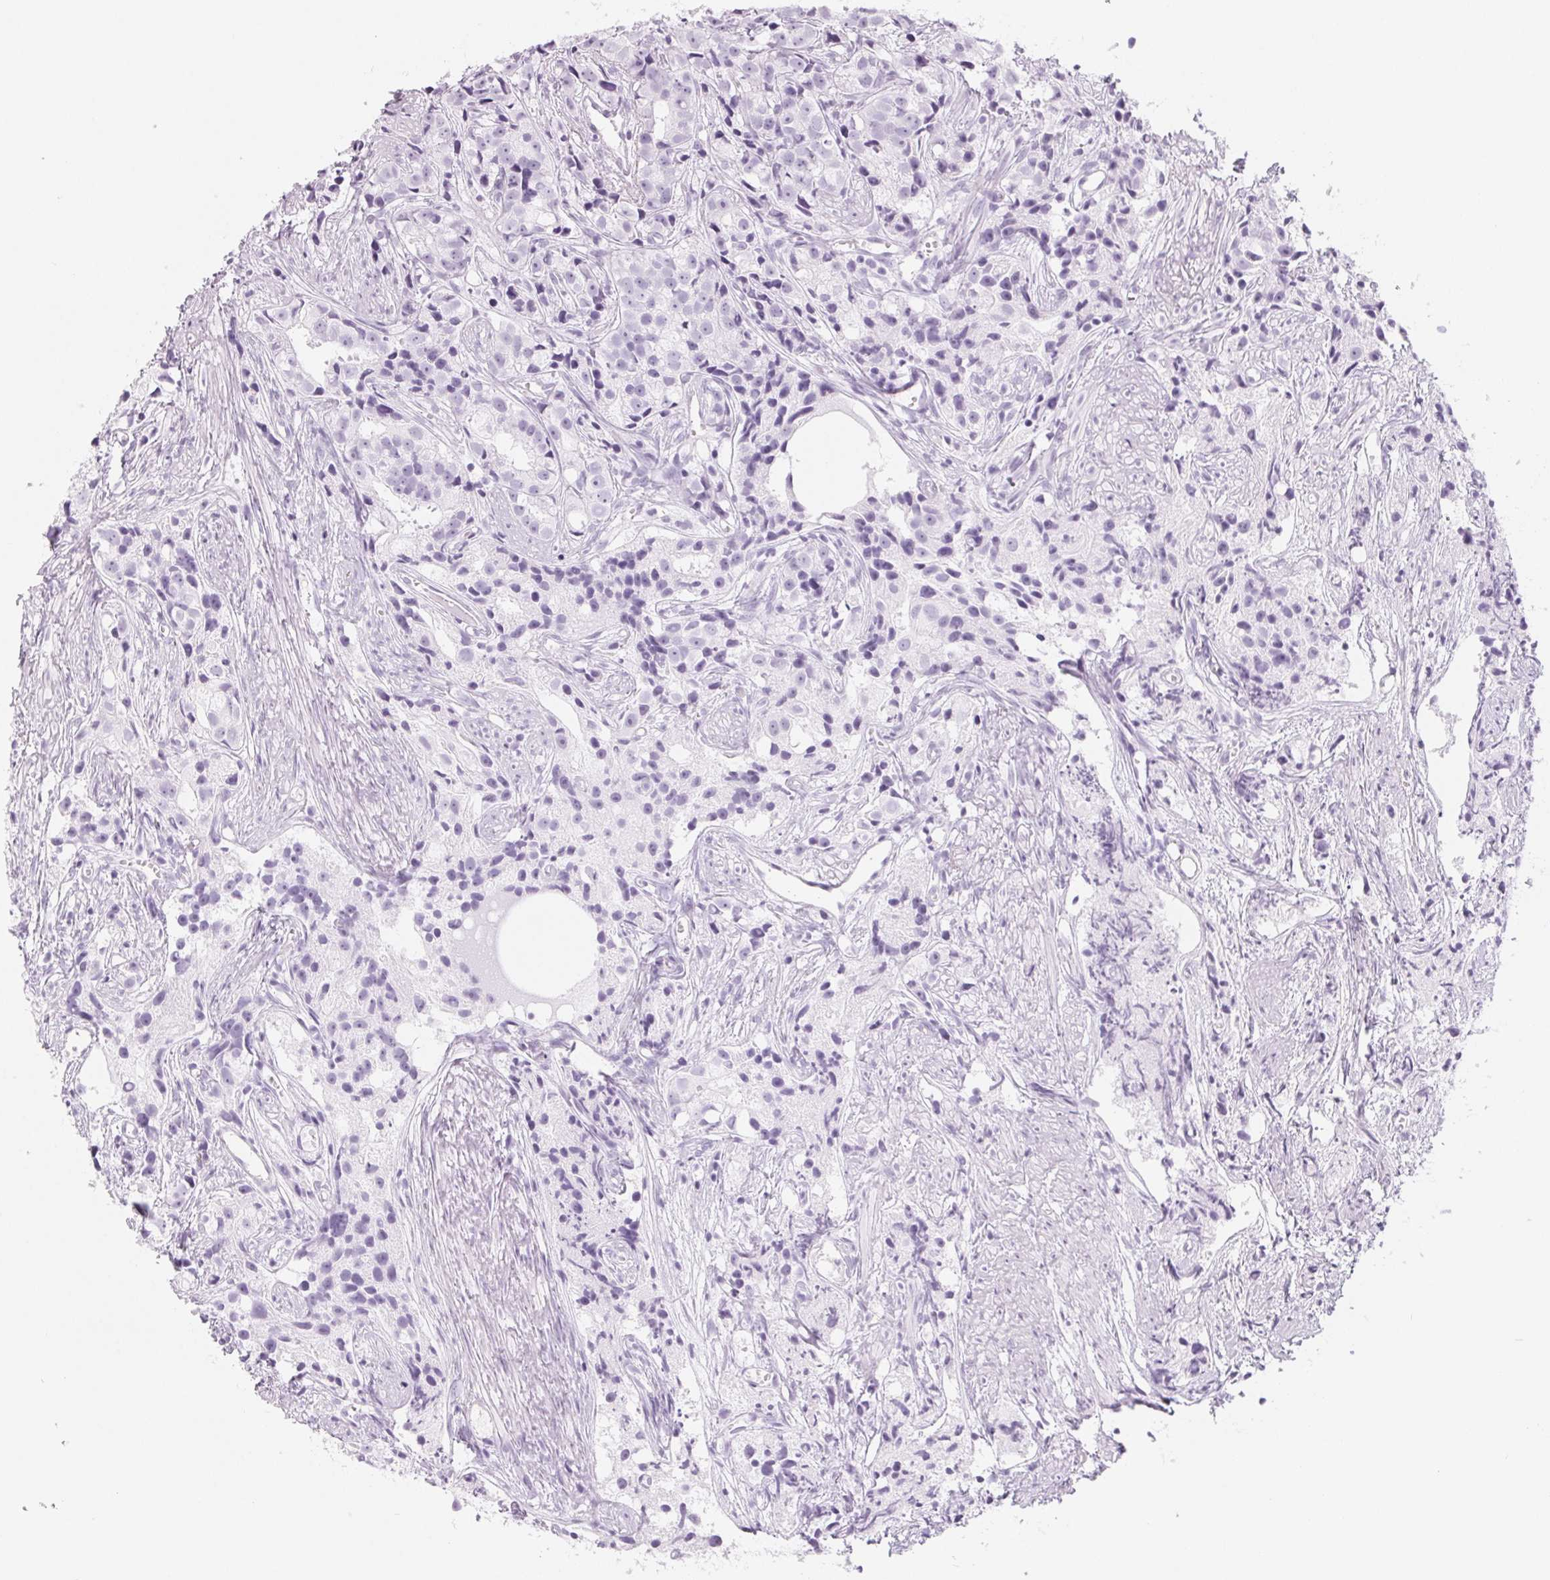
{"staining": {"intensity": "negative", "quantity": "none", "location": "none"}, "tissue": "prostate cancer", "cell_type": "Tumor cells", "image_type": "cancer", "snomed": [{"axis": "morphology", "description": "Adenocarcinoma, High grade"}, {"axis": "topography", "description": "Prostate"}], "caption": "A histopathology image of adenocarcinoma (high-grade) (prostate) stained for a protein displays no brown staining in tumor cells.", "gene": "ZBBX", "patient": {"sex": "male", "age": 75}}